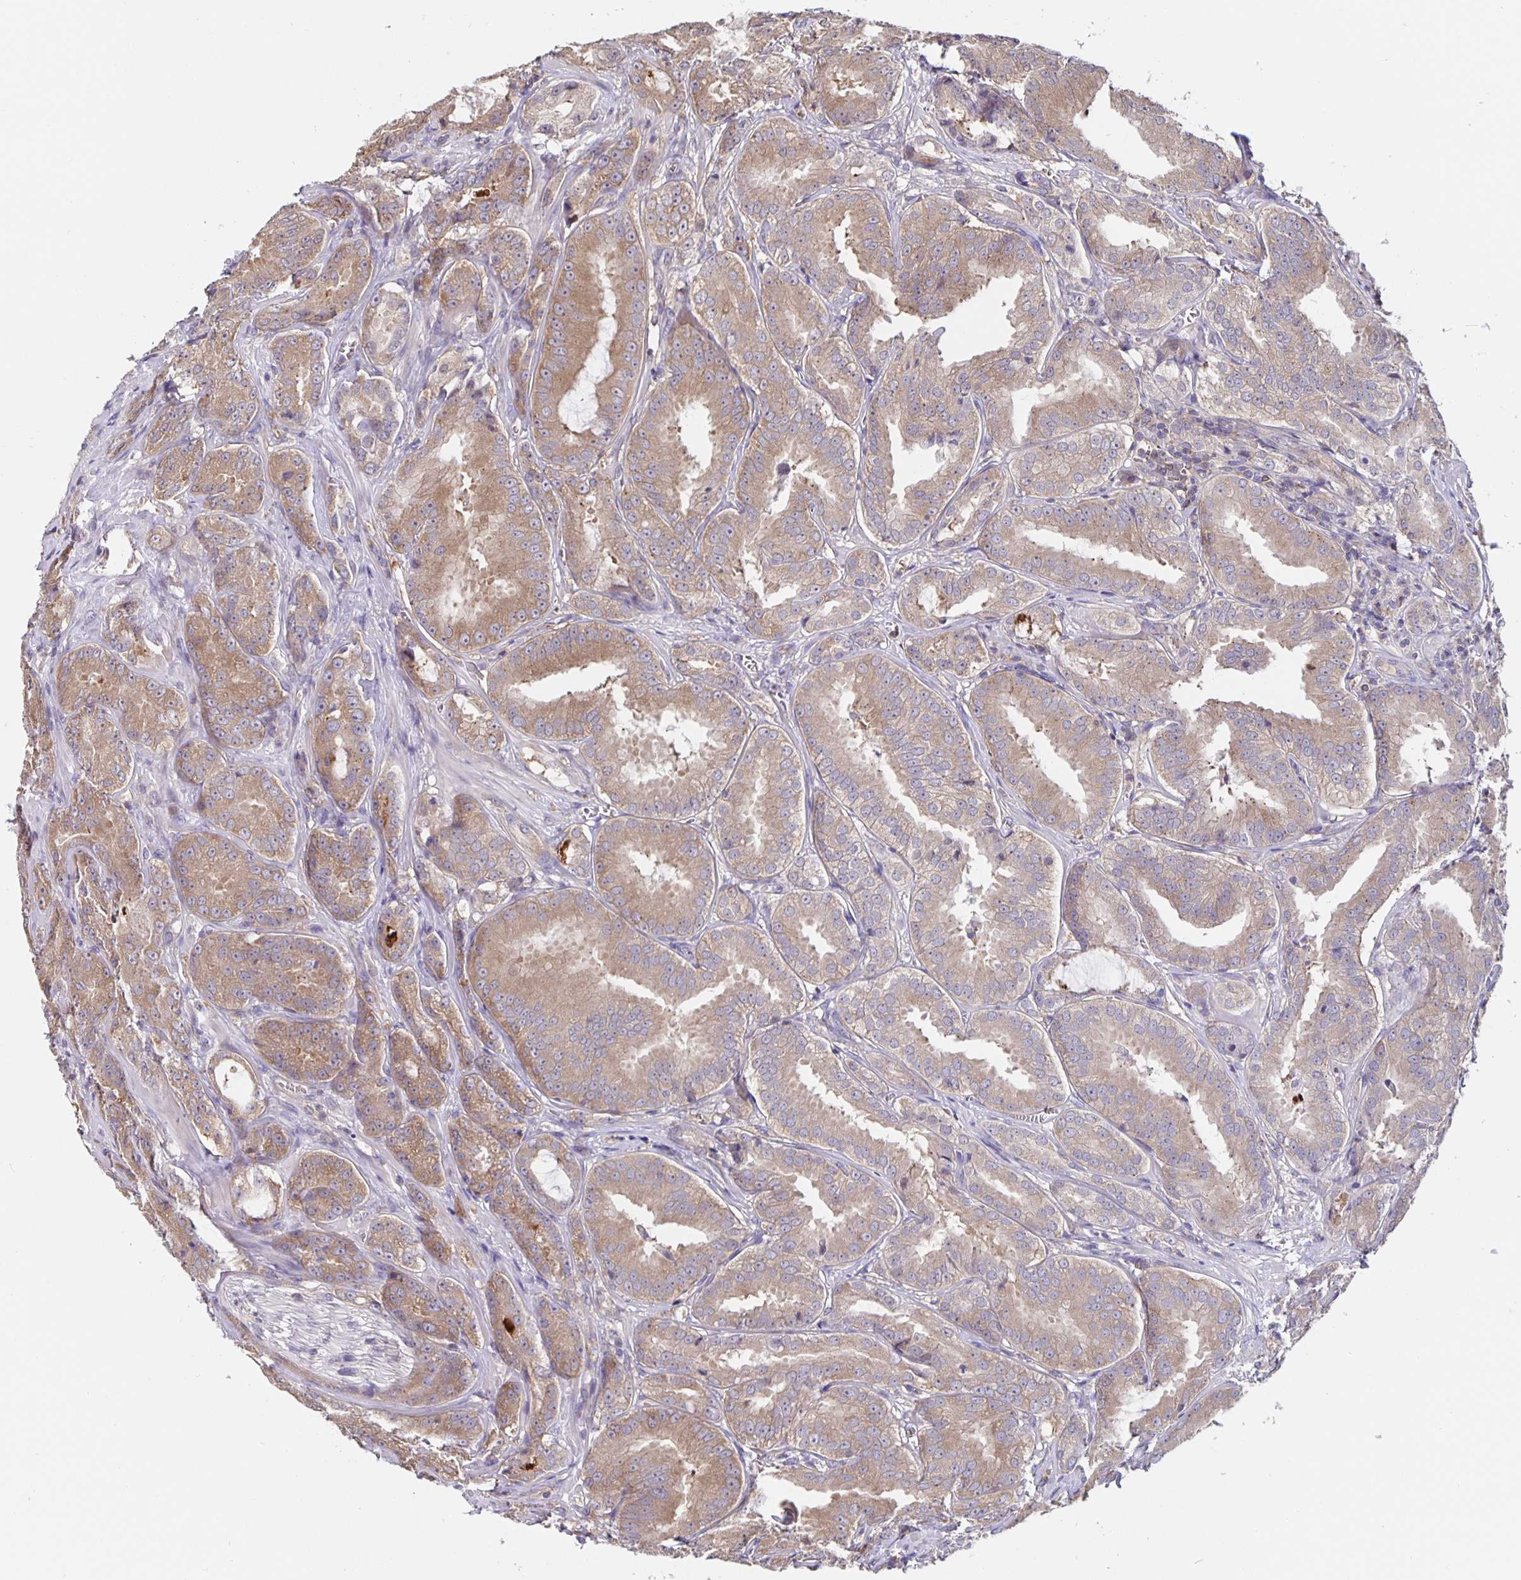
{"staining": {"intensity": "moderate", "quantity": ">75%", "location": "cytoplasmic/membranous"}, "tissue": "prostate cancer", "cell_type": "Tumor cells", "image_type": "cancer", "snomed": [{"axis": "morphology", "description": "Adenocarcinoma, High grade"}, {"axis": "topography", "description": "Prostate"}], "caption": "A brown stain highlights moderate cytoplasmic/membranous positivity of a protein in human prostate cancer tumor cells.", "gene": "FEM1C", "patient": {"sex": "male", "age": 64}}